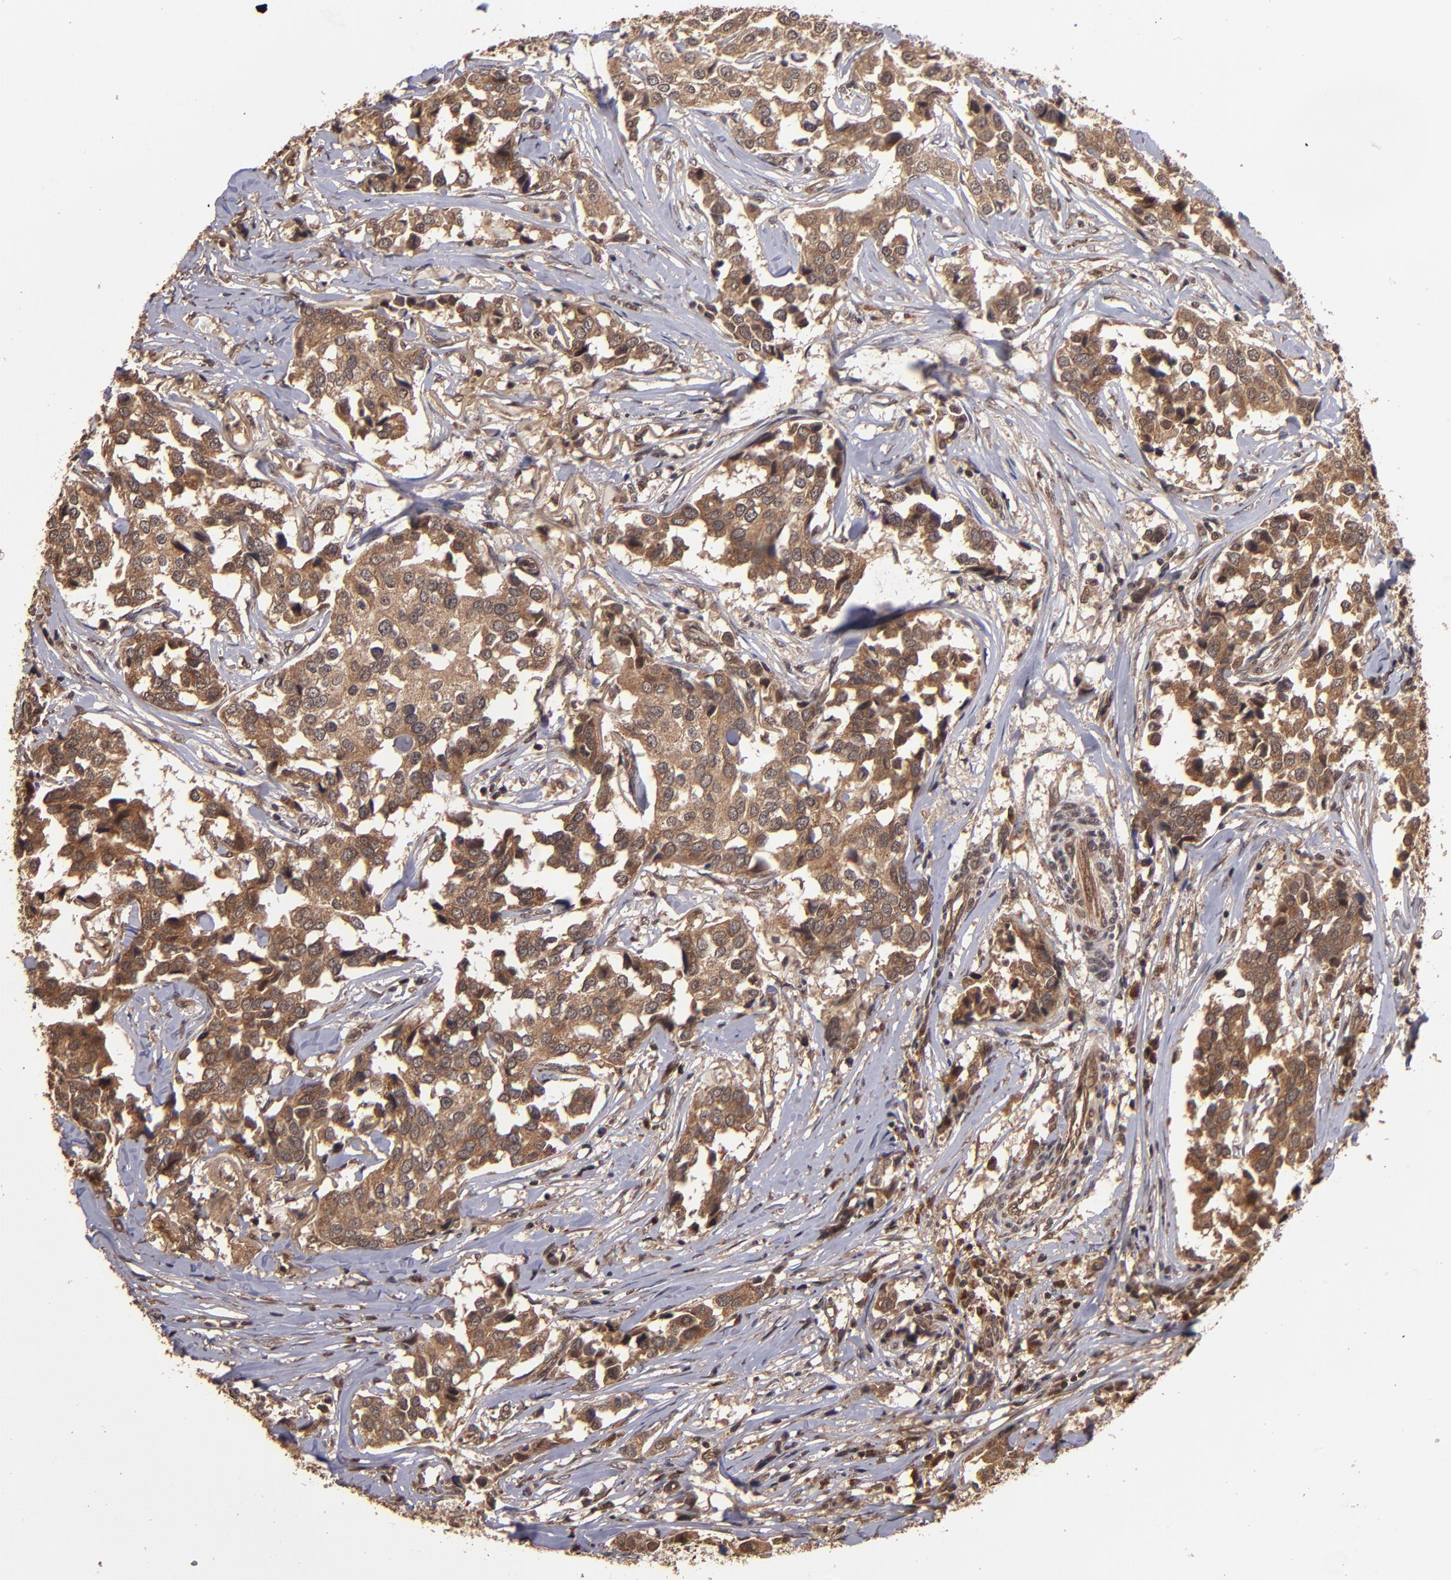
{"staining": {"intensity": "moderate", "quantity": ">75%", "location": "cytoplasmic/membranous"}, "tissue": "breast cancer", "cell_type": "Tumor cells", "image_type": "cancer", "snomed": [{"axis": "morphology", "description": "Duct carcinoma"}, {"axis": "topography", "description": "Breast"}], "caption": "The histopathology image displays a brown stain indicating the presence of a protein in the cytoplasmic/membranous of tumor cells in breast cancer (infiltrating ductal carcinoma).", "gene": "NFE2L2", "patient": {"sex": "female", "age": 80}}